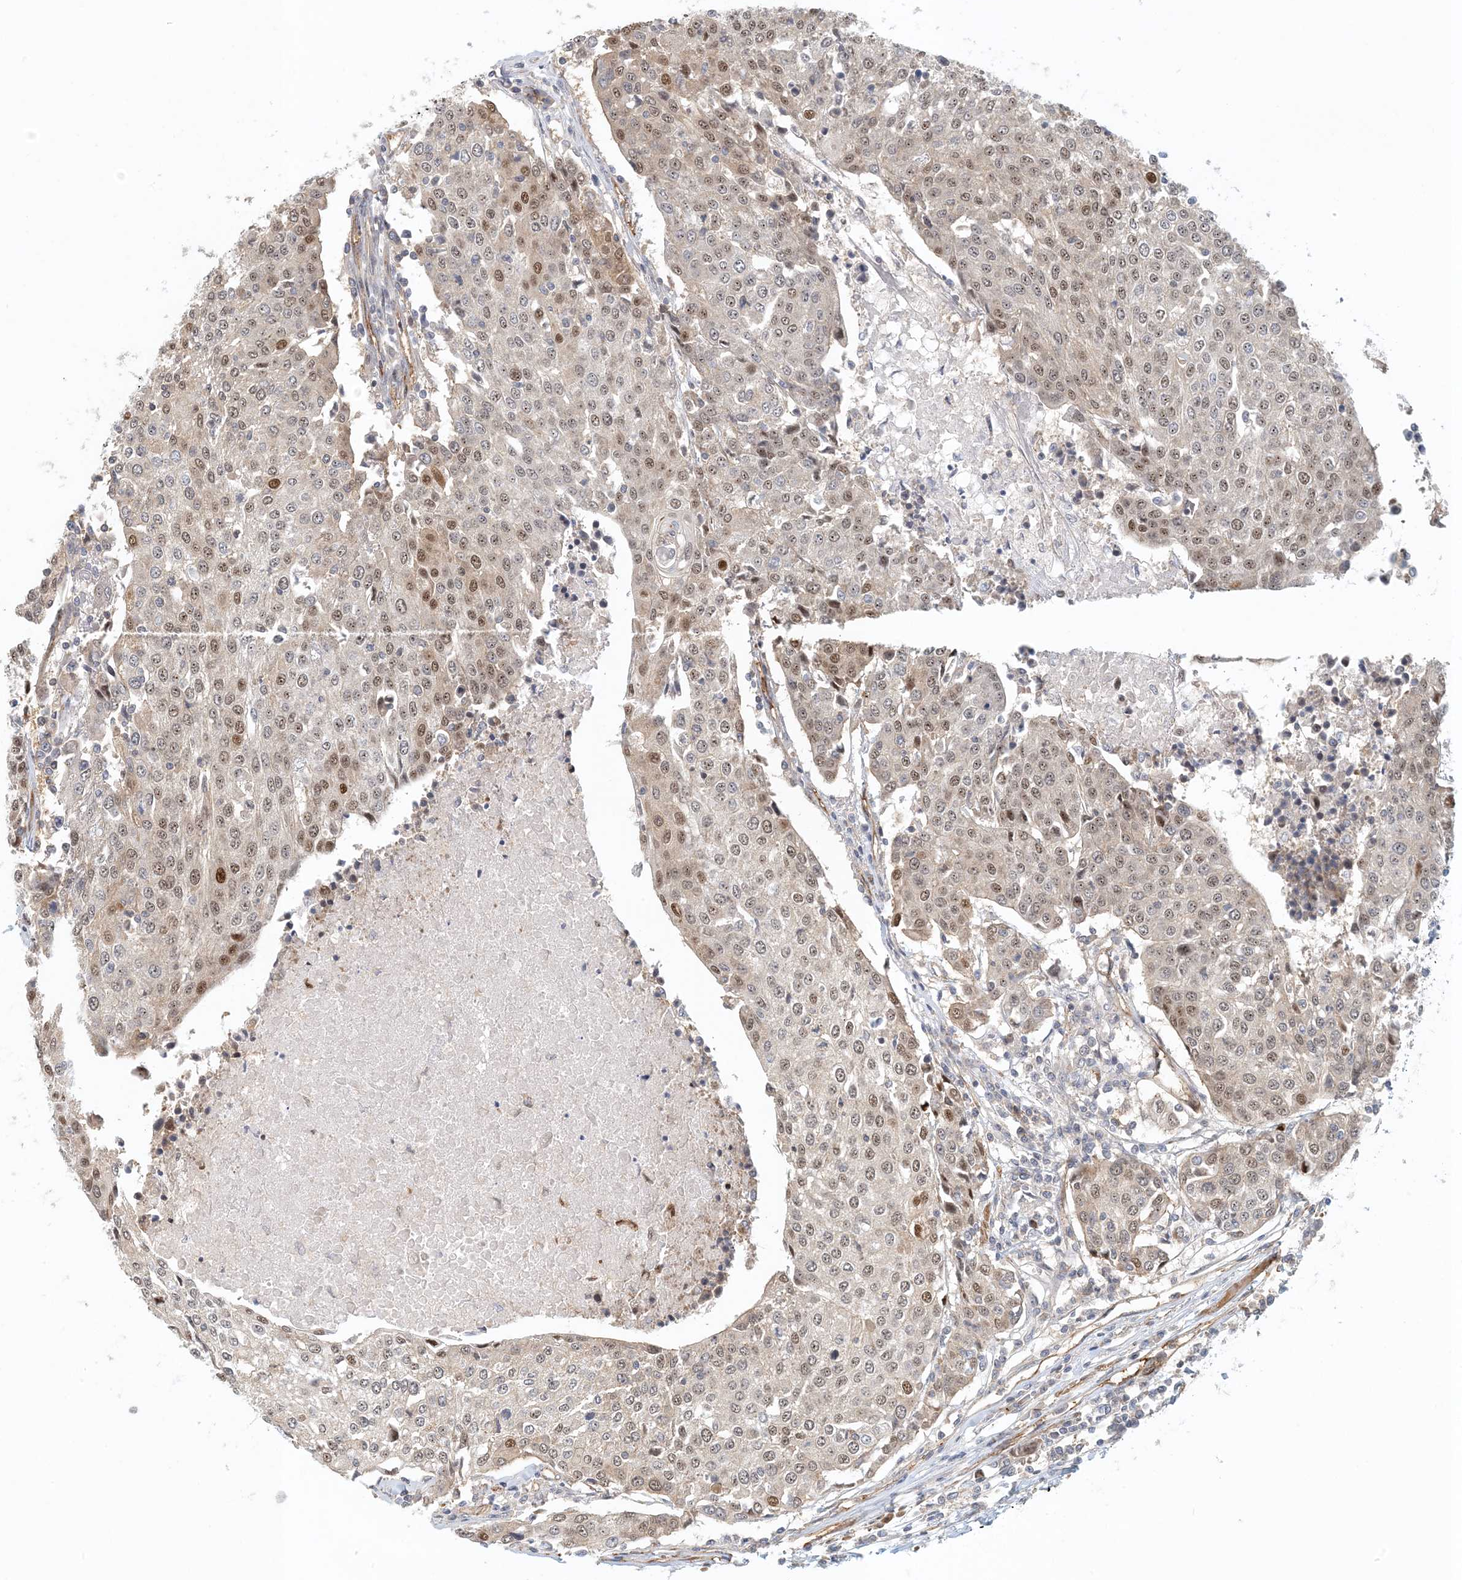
{"staining": {"intensity": "moderate", "quantity": "<25%", "location": "nuclear"}, "tissue": "urothelial cancer", "cell_type": "Tumor cells", "image_type": "cancer", "snomed": [{"axis": "morphology", "description": "Urothelial carcinoma, High grade"}, {"axis": "topography", "description": "Urinary bladder"}], "caption": "An image of human urothelial cancer stained for a protein demonstrates moderate nuclear brown staining in tumor cells.", "gene": "MAPKBP1", "patient": {"sex": "female", "age": 85}}